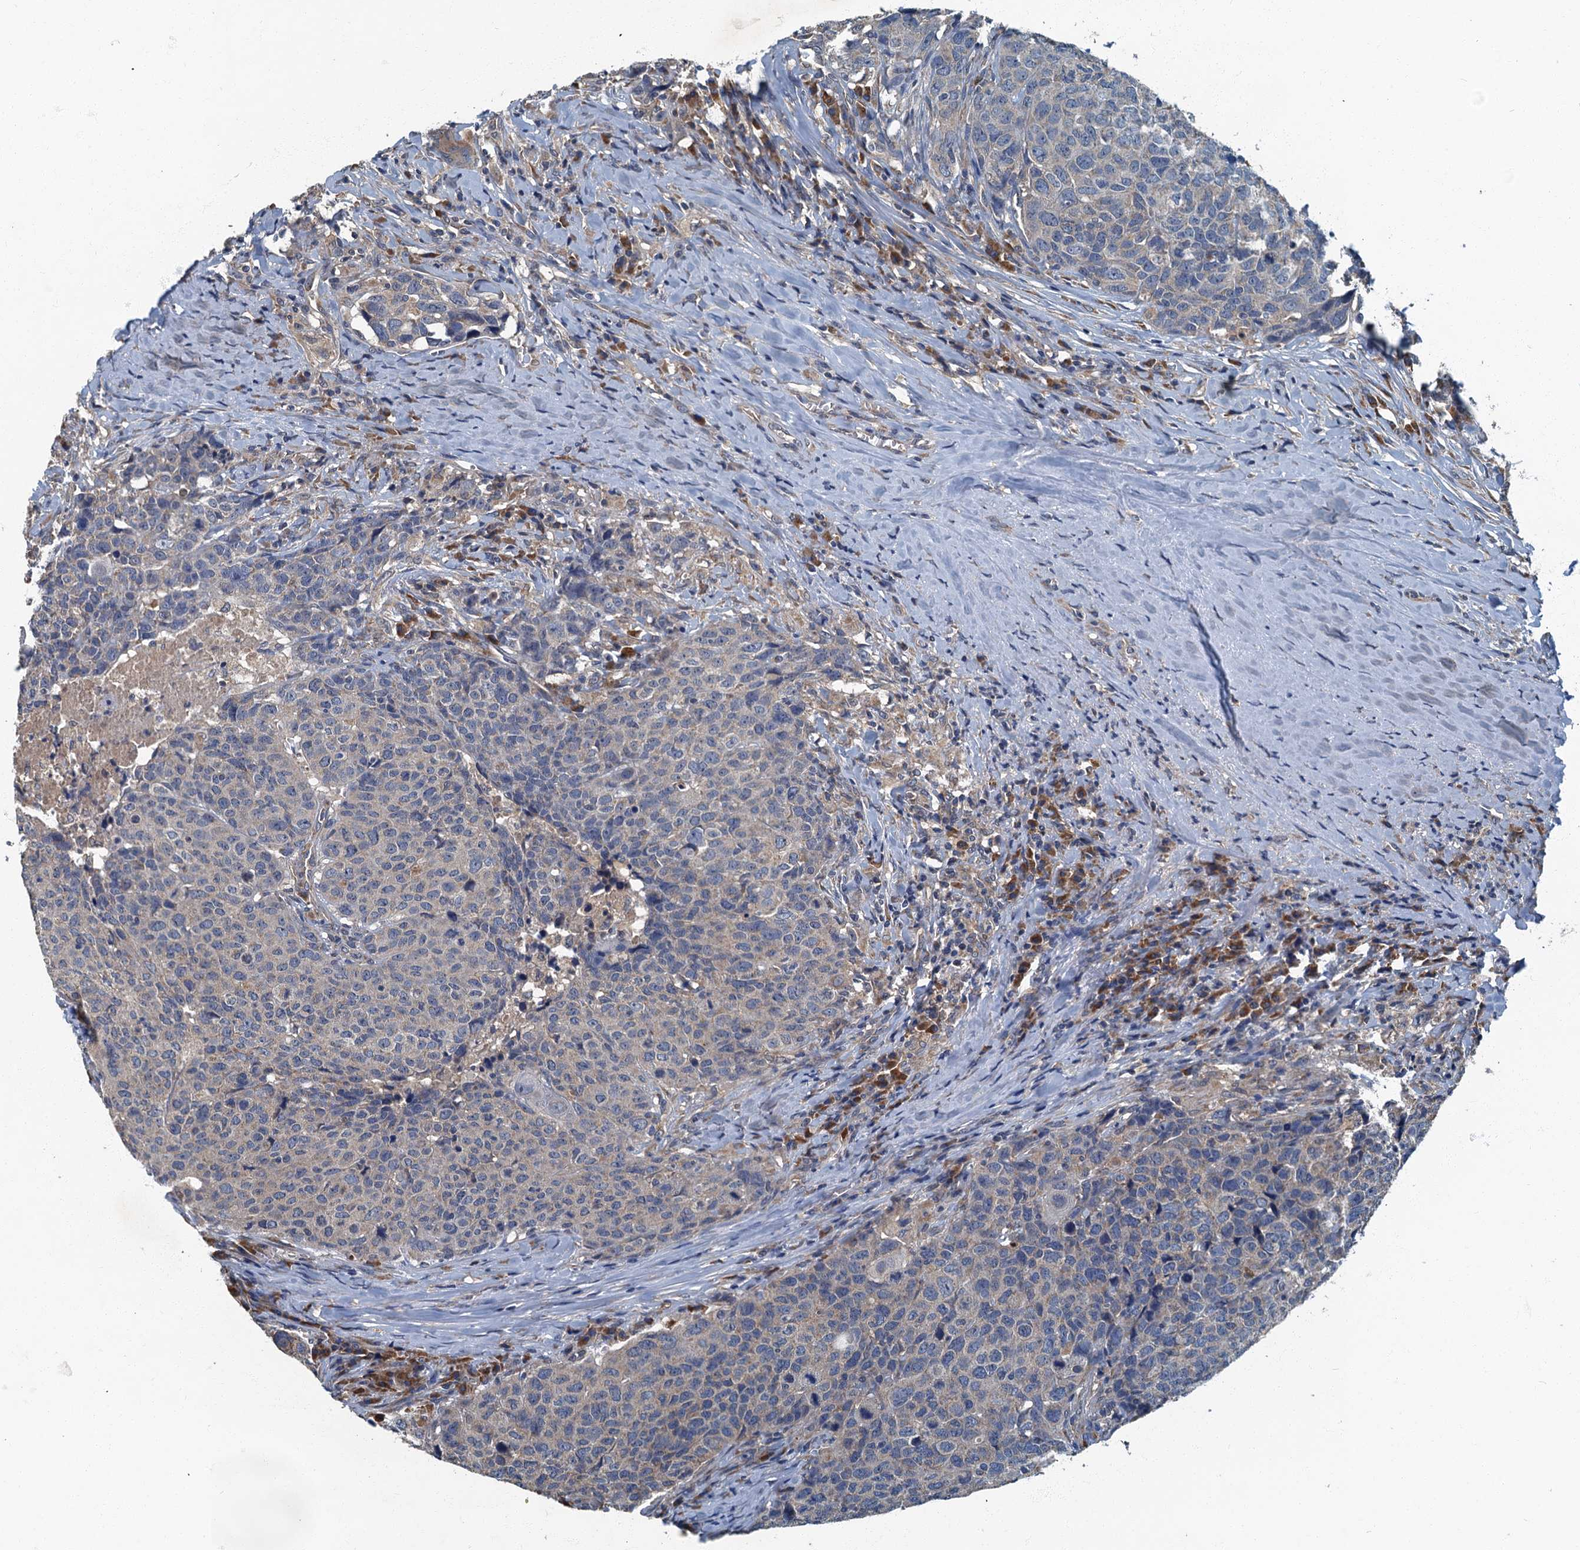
{"staining": {"intensity": "negative", "quantity": "none", "location": "none"}, "tissue": "head and neck cancer", "cell_type": "Tumor cells", "image_type": "cancer", "snomed": [{"axis": "morphology", "description": "Squamous cell carcinoma, NOS"}, {"axis": "topography", "description": "Head-Neck"}], "caption": "An immunohistochemistry photomicrograph of head and neck cancer is shown. There is no staining in tumor cells of head and neck cancer.", "gene": "DDX49", "patient": {"sex": "male", "age": 66}}